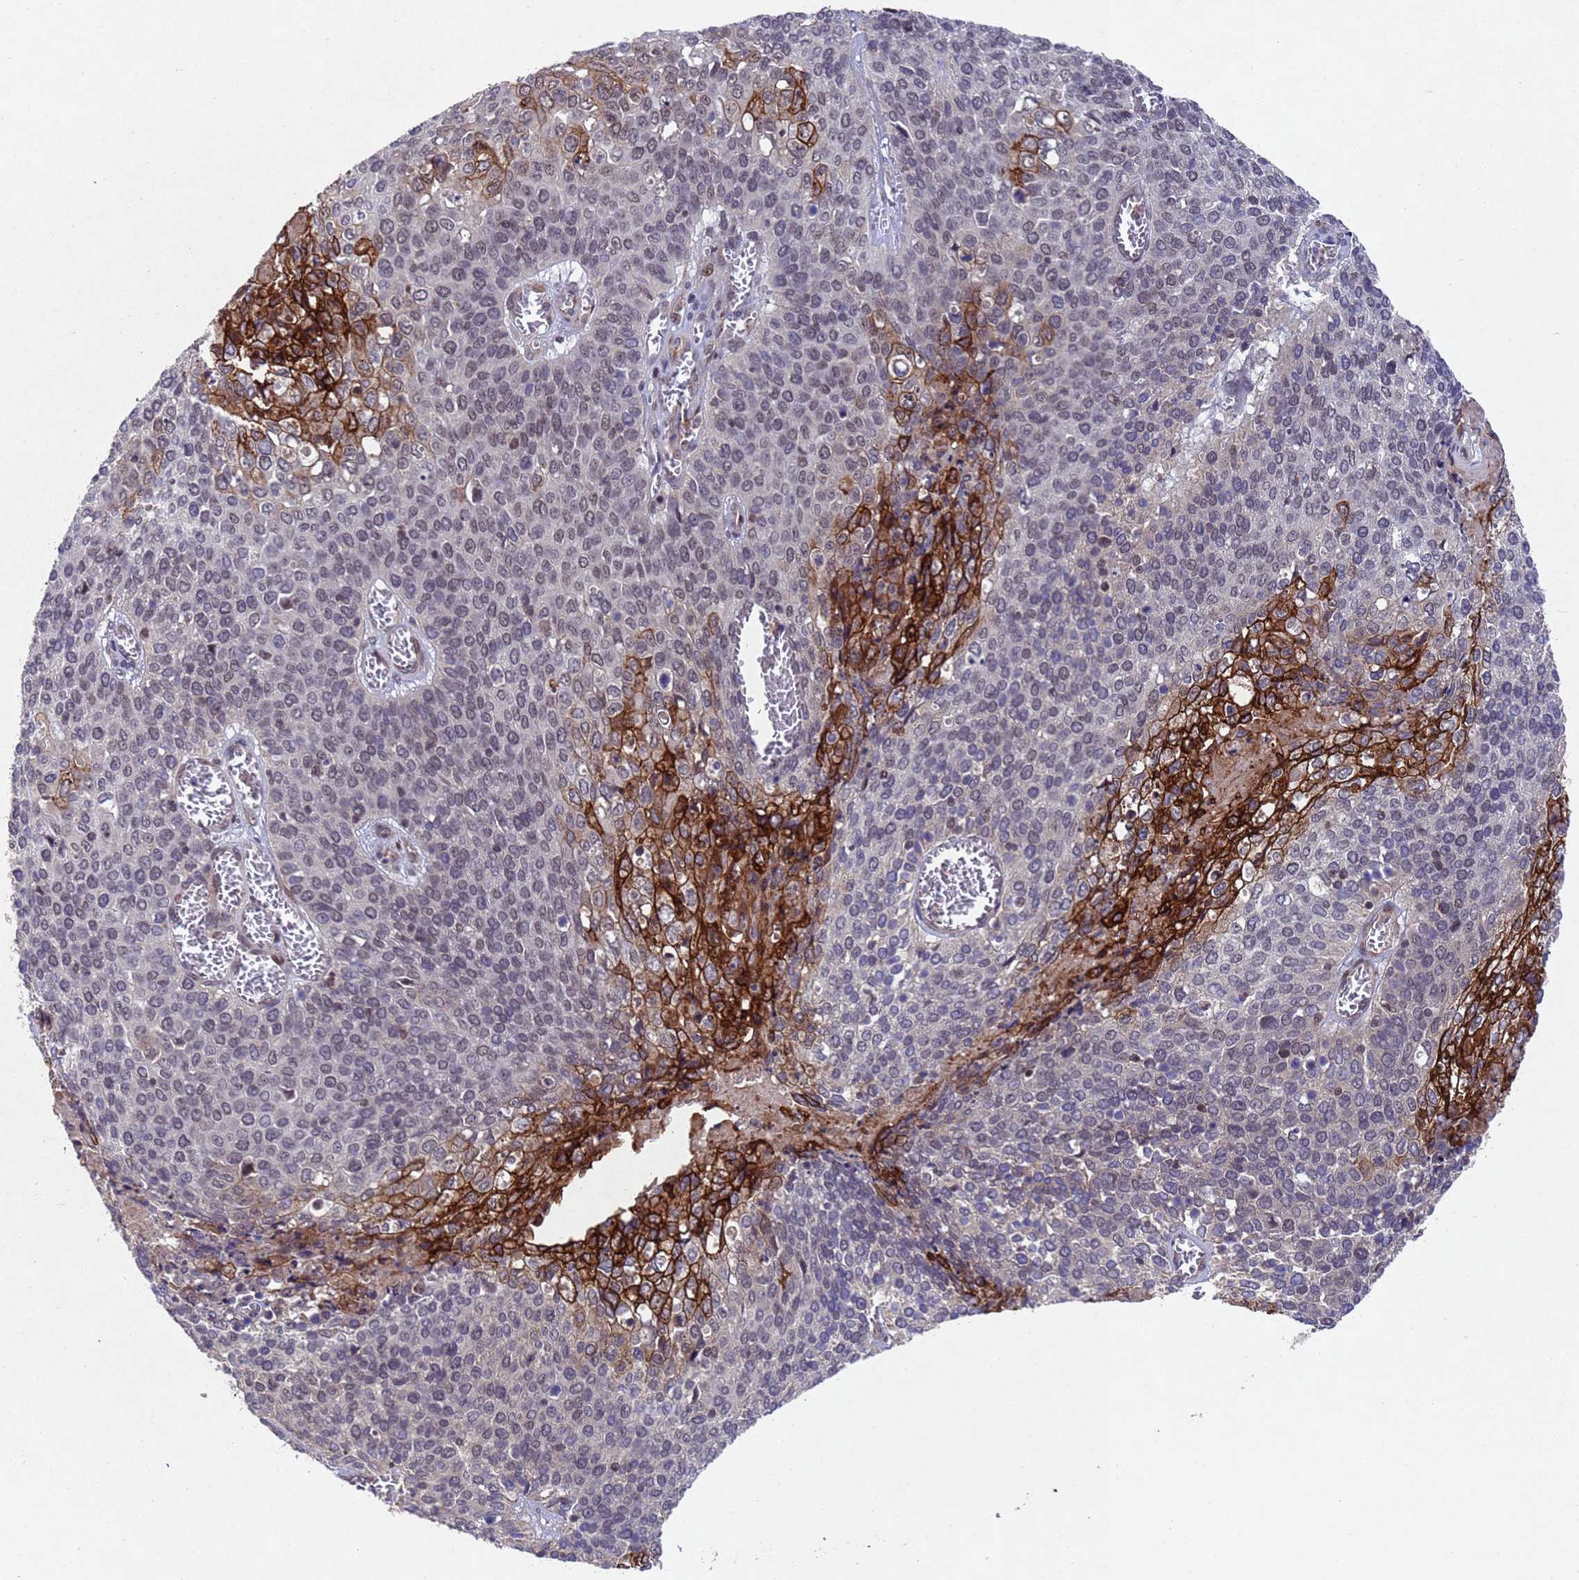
{"staining": {"intensity": "strong", "quantity": "25%-75%", "location": "cytoplasmic/membranous,nuclear"}, "tissue": "cervical cancer", "cell_type": "Tumor cells", "image_type": "cancer", "snomed": [{"axis": "morphology", "description": "Squamous cell carcinoma, NOS"}, {"axis": "topography", "description": "Cervix"}], "caption": "Immunohistochemical staining of human cervical squamous cell carcinoma displays high levels of strong cytoplasmic/membranous and nuclear positivity in approximately 25%-75% of tumor cells. Immunohistochemistry stains the protein in brown and the nuclei are stained blue.", "gene": "TBK1", "patient": {"sex": "female", "age": 39}}